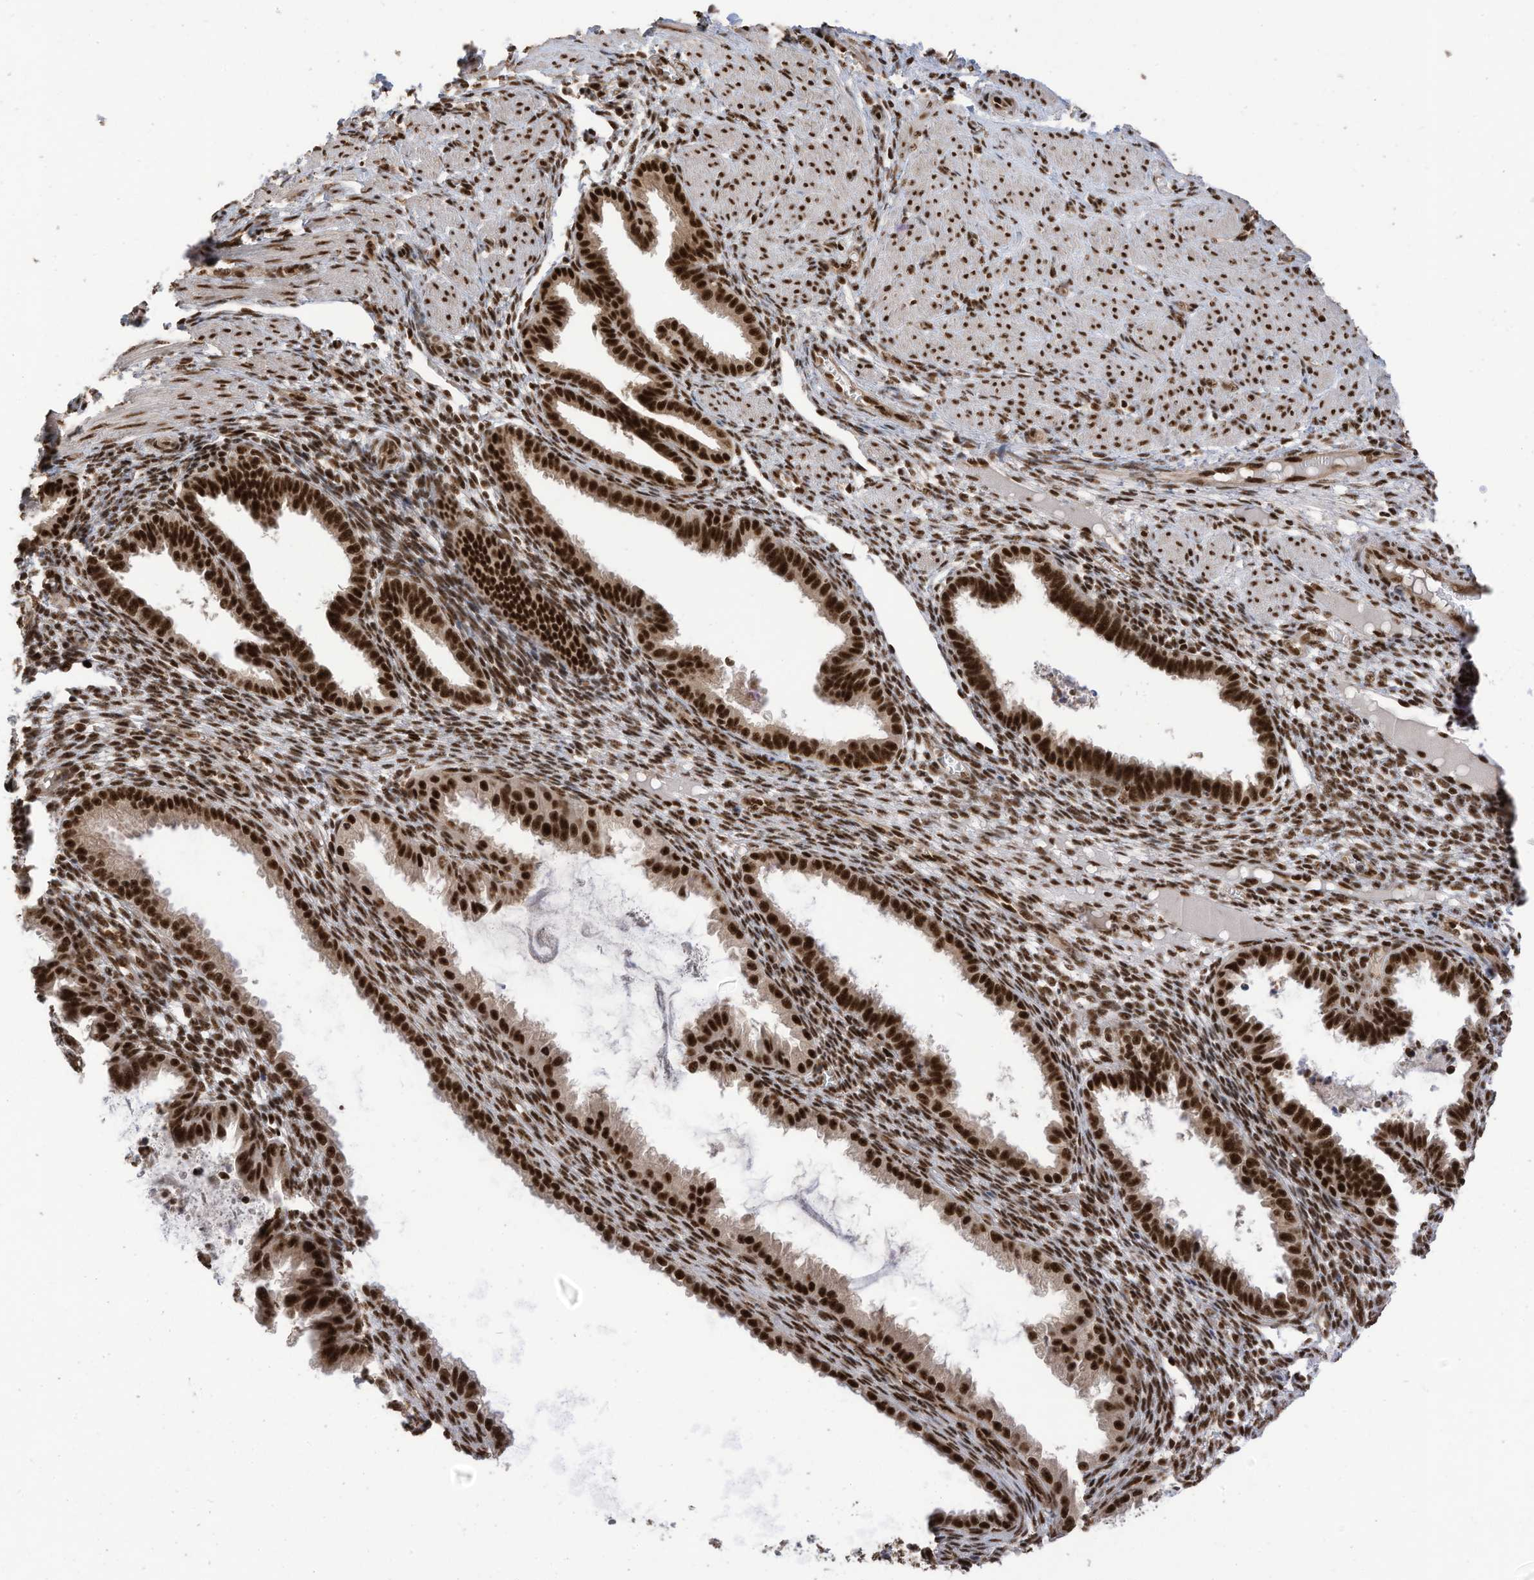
{"staining": {"intensity": "moderate", "quantity": ">75%", "location": "nuclear"}, "tissue": "endometrium", "cell_type": "Cells in endometrial stroma", "image_type": "normal", "snomed": [{"axis": "morphology", "description": "Normal tissue, NOS"}, {"axis": "topography", "description": "Endometrium"}], "caption": "Protein staining by immunohistochemistry (IHC) demonstrates moderate nuclear positivity in about >75% of cells in endometrial stroma in unremarkable endometrium.", "gene": "SF3A3", "patient": {"sex": "female", "age": 33}}